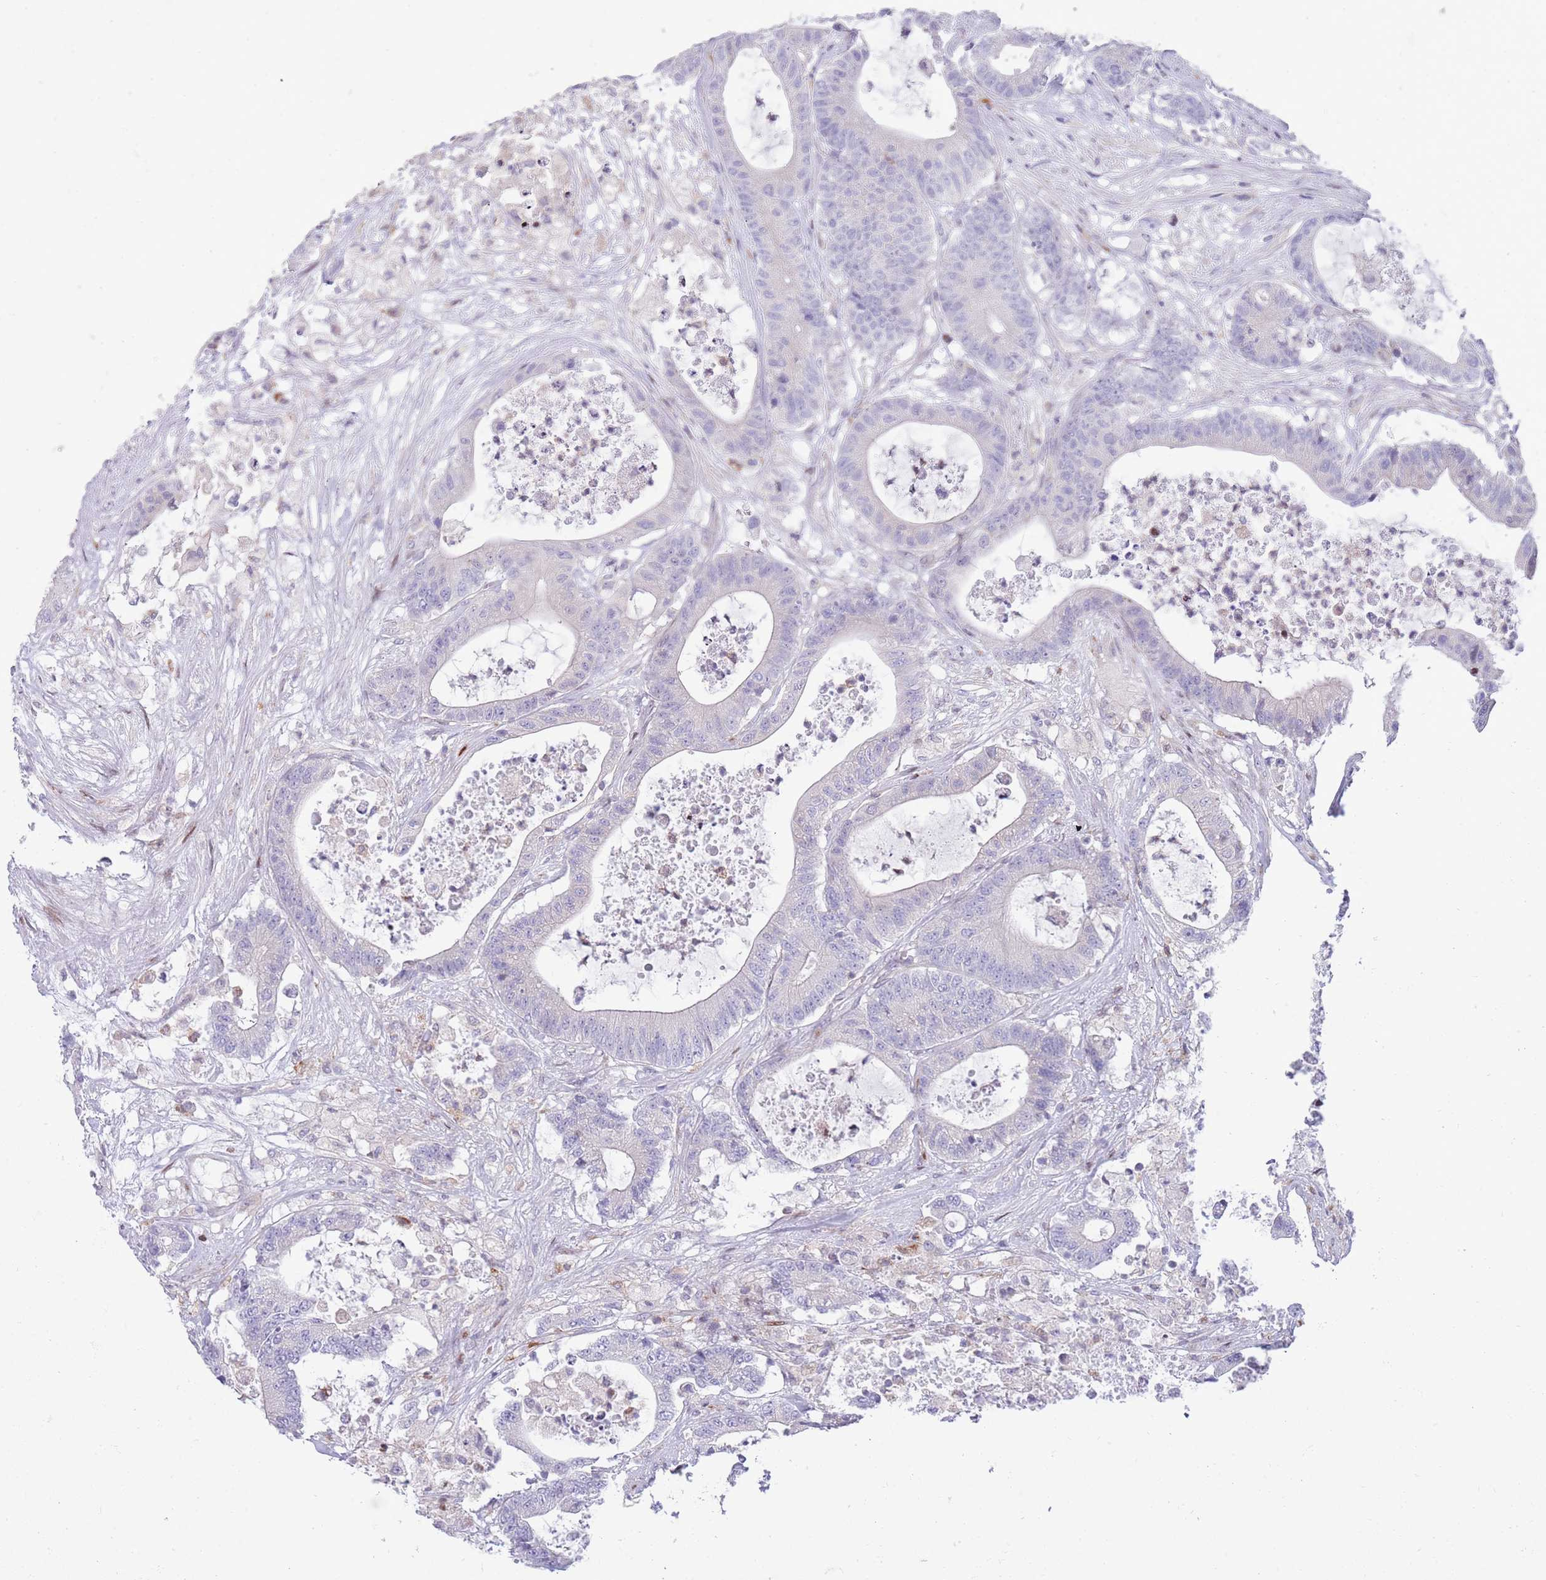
{"staining": {"intensity": "negative", "quantity": "none", "location": "none"}, "tissue": "colorectal cancer", "cell_type": "Tumor cells", "image_type": "cancer", "snomed": [{"axis": "morphology", "description": "Adenocarcinoma, NOS"}, {"axis": "topography", "description": "Colon"}], "caption": "Human colorectal cancer stained for a protein using immunohistochemistry exhibits no expression in tumor cells.", "gene": "ANO8", "patient": {"sex": "female", "age": 84}}